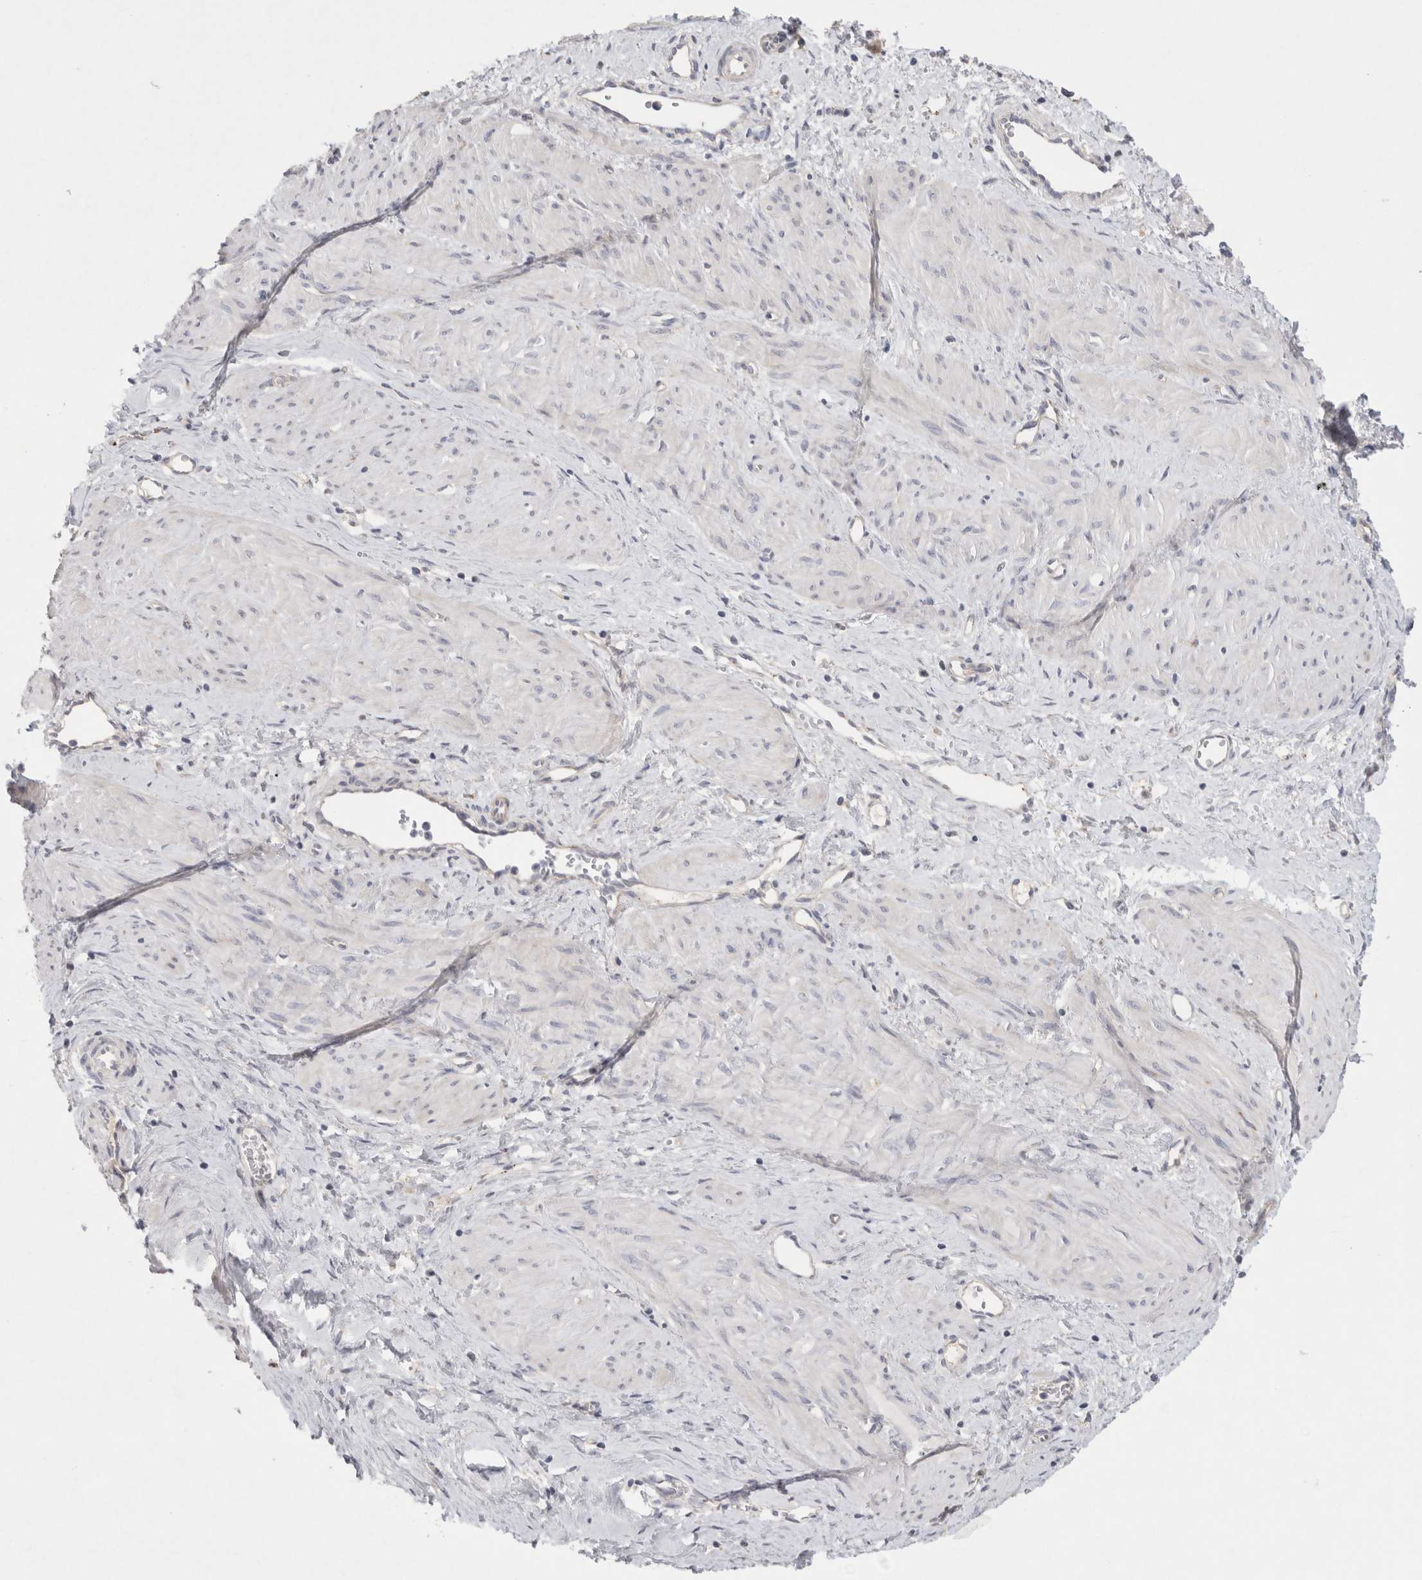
{"staining": {"intensity": "negative", "quantity": "none", "location": "none"}, "tissue": "smooth muscle", "cell_type": "Smooth muscle cells", "image_type": "normal", "snomed": [{"axis": "morphology", "description": "Normal tissue, NOS"}, {"axis": "topography", "description": "Endometrium"}], "caption": "IHC histopathology image of unremarkable smooth muscle: smooth muscle stained with DAB reveals no significant protein positivity in smooth muscle cells.", "gene": "GAA", "patient": {"sex": "female", "age": 33}}